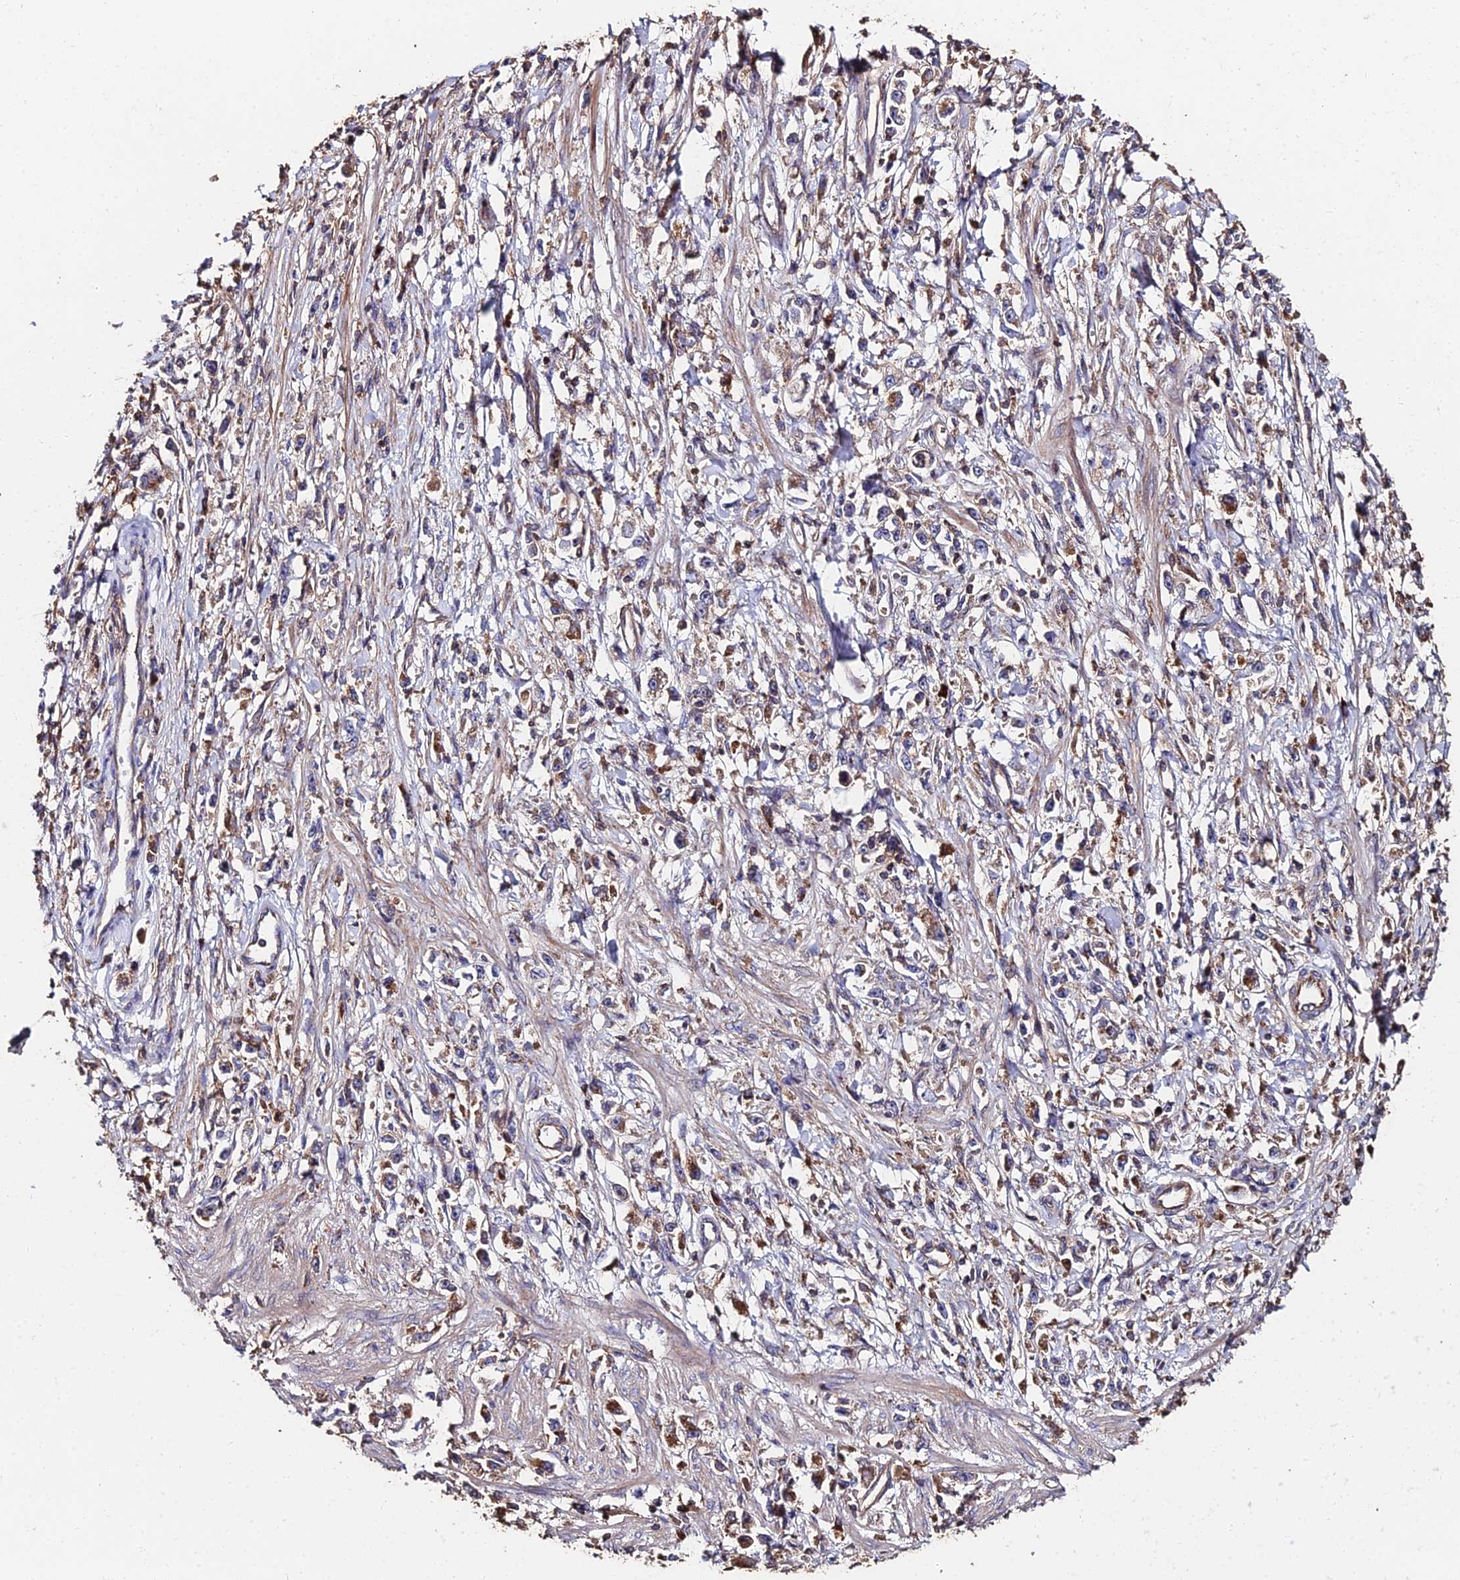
{"staining": {"intensity": "weak", "quantity": "25%-75%", "location": "cytoplasmic/membranous"}, "tissue": "stomach cancer", "cell_type": "Tumor cells", "image_type": "cancer", "snomed": [{"axis": "morphology", "description": "Adenocarcinoma, NOS"}, {"axis": "topography", "description": "Stomach"}], "caption": "The micrograph shows immunohistochemical staining of stomach cancer (adenocarcinoma). There is weak cytoplasmic/membranous expression is present in about 25%-75% of tumor cells.", "gene": "EXT1", "patient": {"sex": "female", "age": 59}}